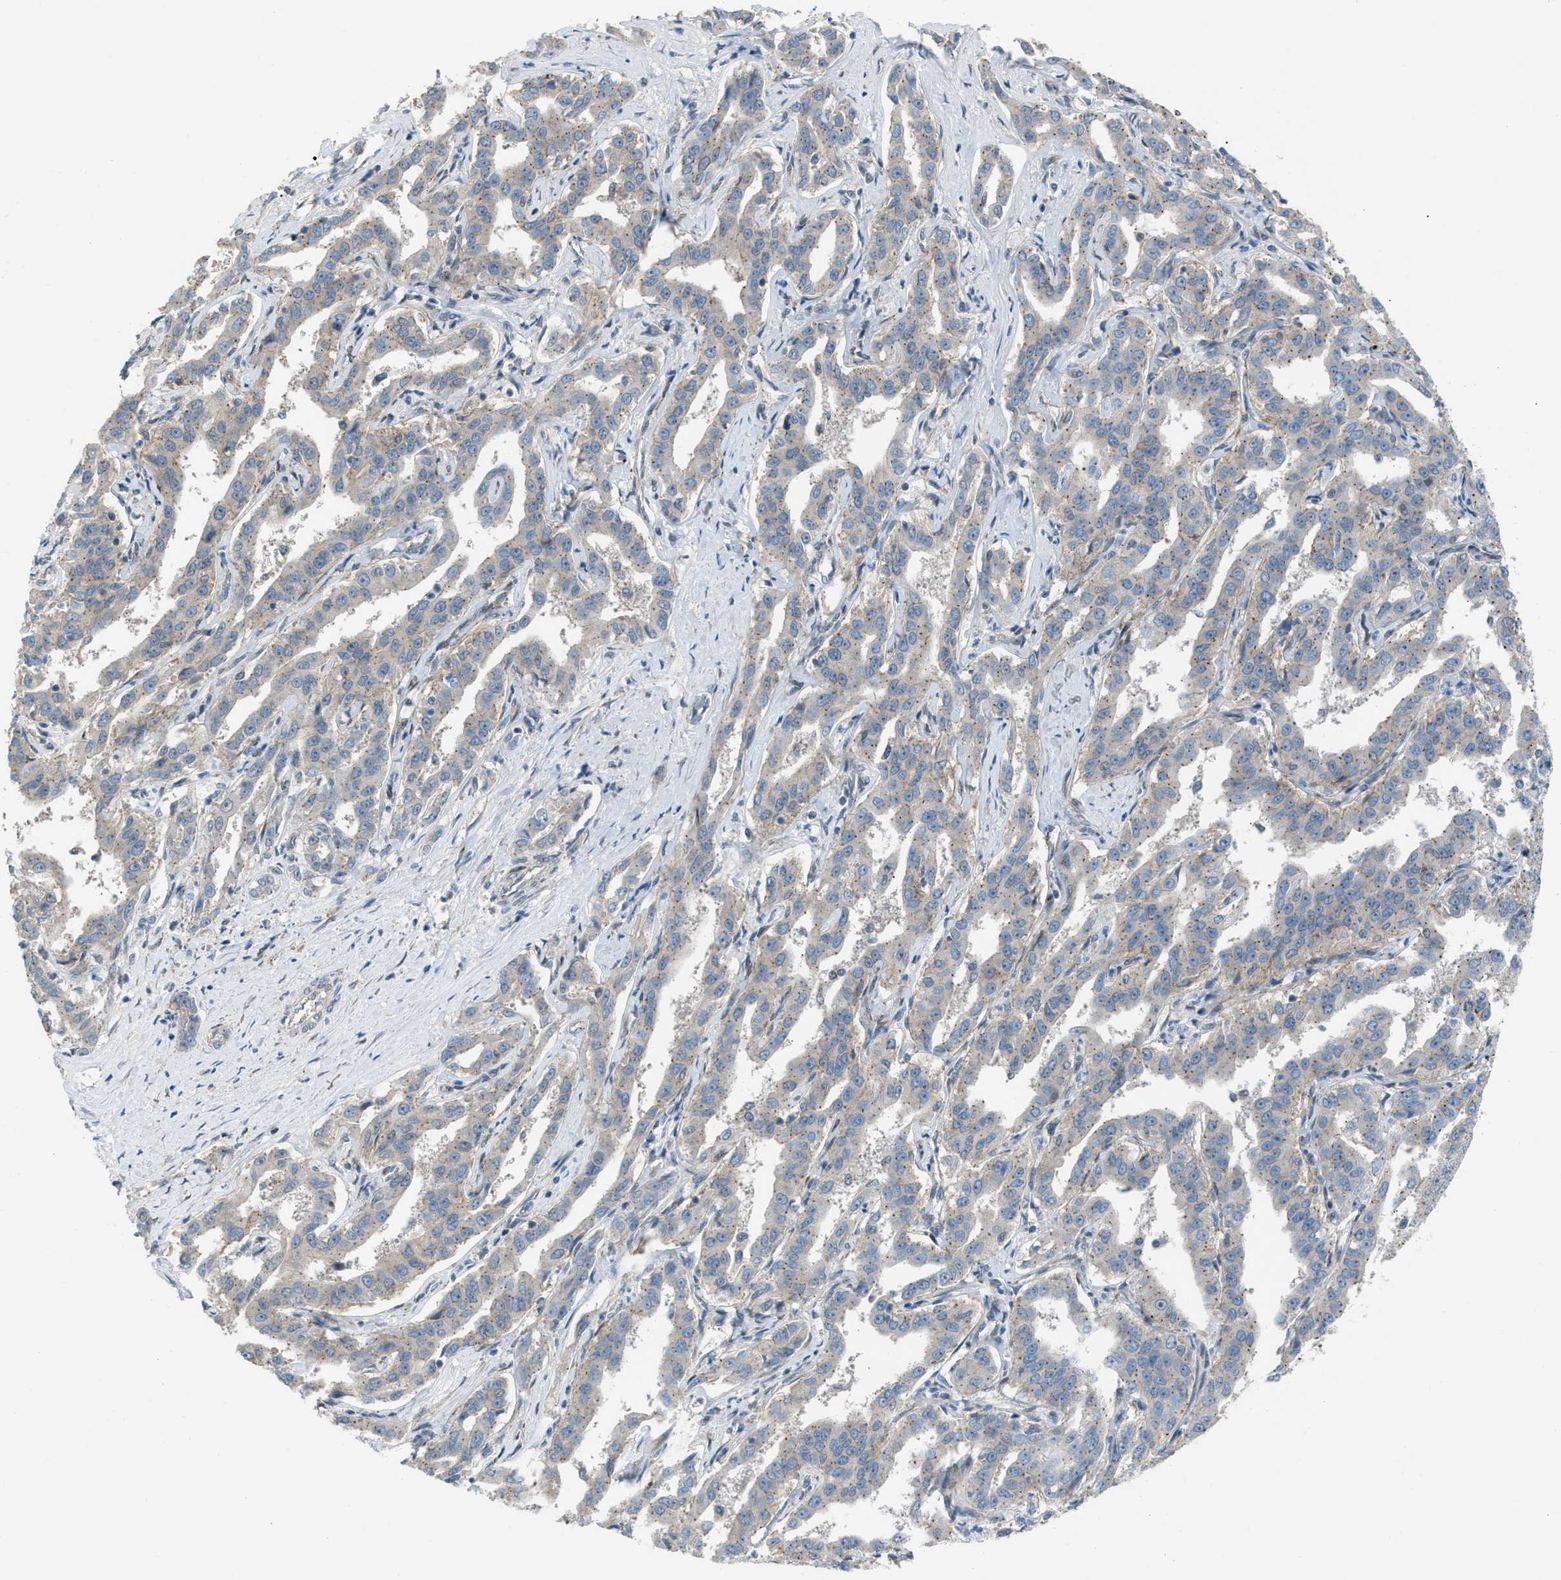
{"staining": {"intensity": "weak", "quantity": "25%-75%", "location": "cytoplasmic/membranous"}, "tissue": "liver cancer", "cell_type": "Tumor cells", "image_type": "cancer", "snomed": [{"axis": "morphology", "description": "Cholangiocarcinoma"}, {"axis": "topography", "description": "Liver"}], "caption": "Immunohistochemical staining of human liver cholangiocarcinoma reveals low levels of weak cytoplasmic/membranous protein positivity in approximately 25%-75% of tumor cells.", "gene": "CRTC1", "patient": {"sex": "male", "age": 59}}